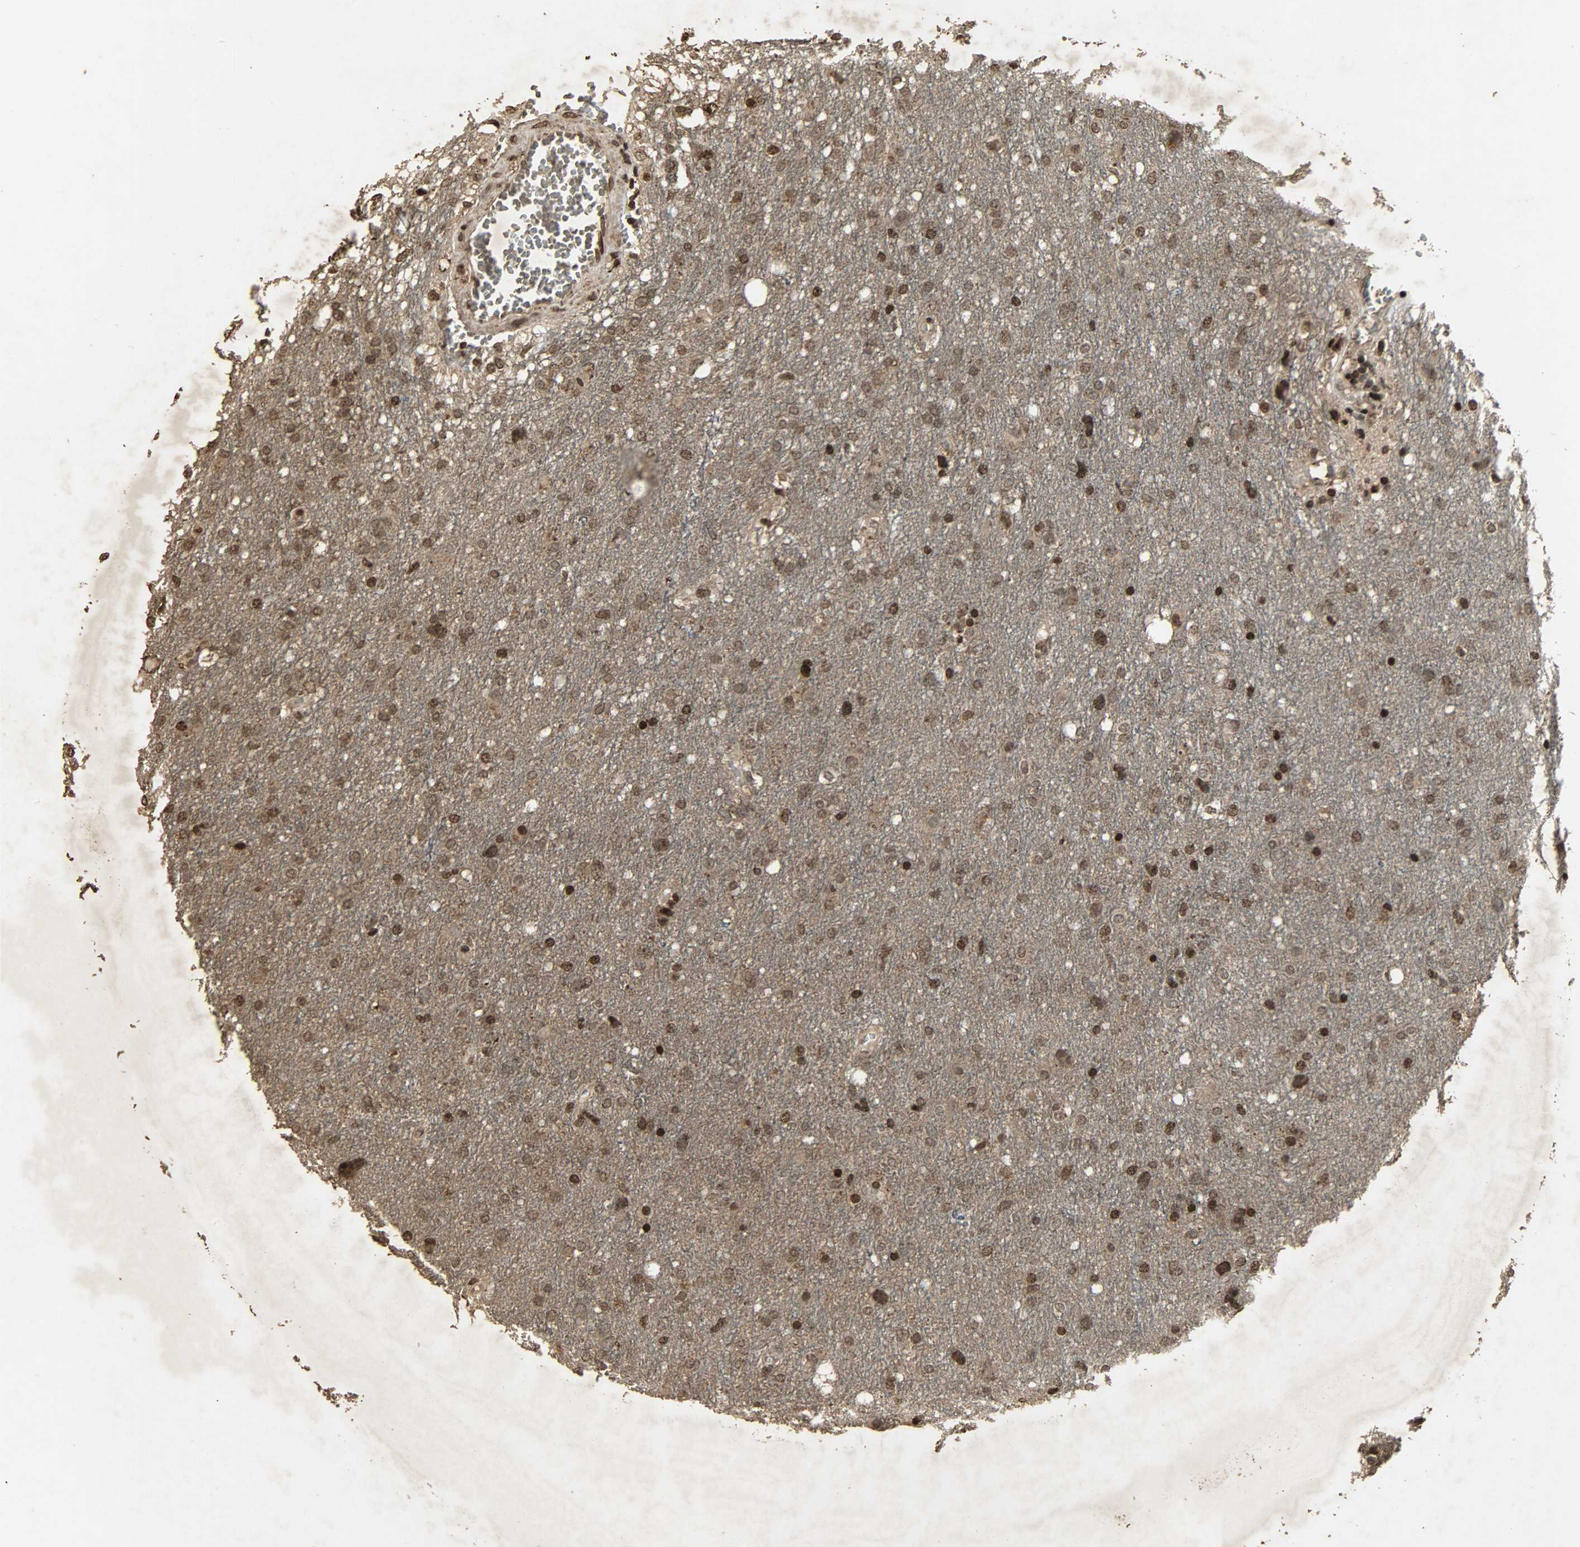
{"staining": {"intensity": "strong", "quantity": ">75%", "location": "cytoplasmic/membranous,nuclear"}, "tissue": "glioma", "cell_type": "Tumor cells", "image_type": "cancer", "snomed": [{"axis": "morphology", "description": "Glioma, malignant, High grade"}, {"axis": "topography", "description": "Brain"}], "caption": "Malignant high-grade glioma tissue demonstrates strong cytoplasmic/membranous and nuclear expression in about >75% of tumor cells Ihc stains the protein in brown and the nuclei are stained blue.", "gene": "PPP3R1", "patient": {"sex": "female", "age": 59}}